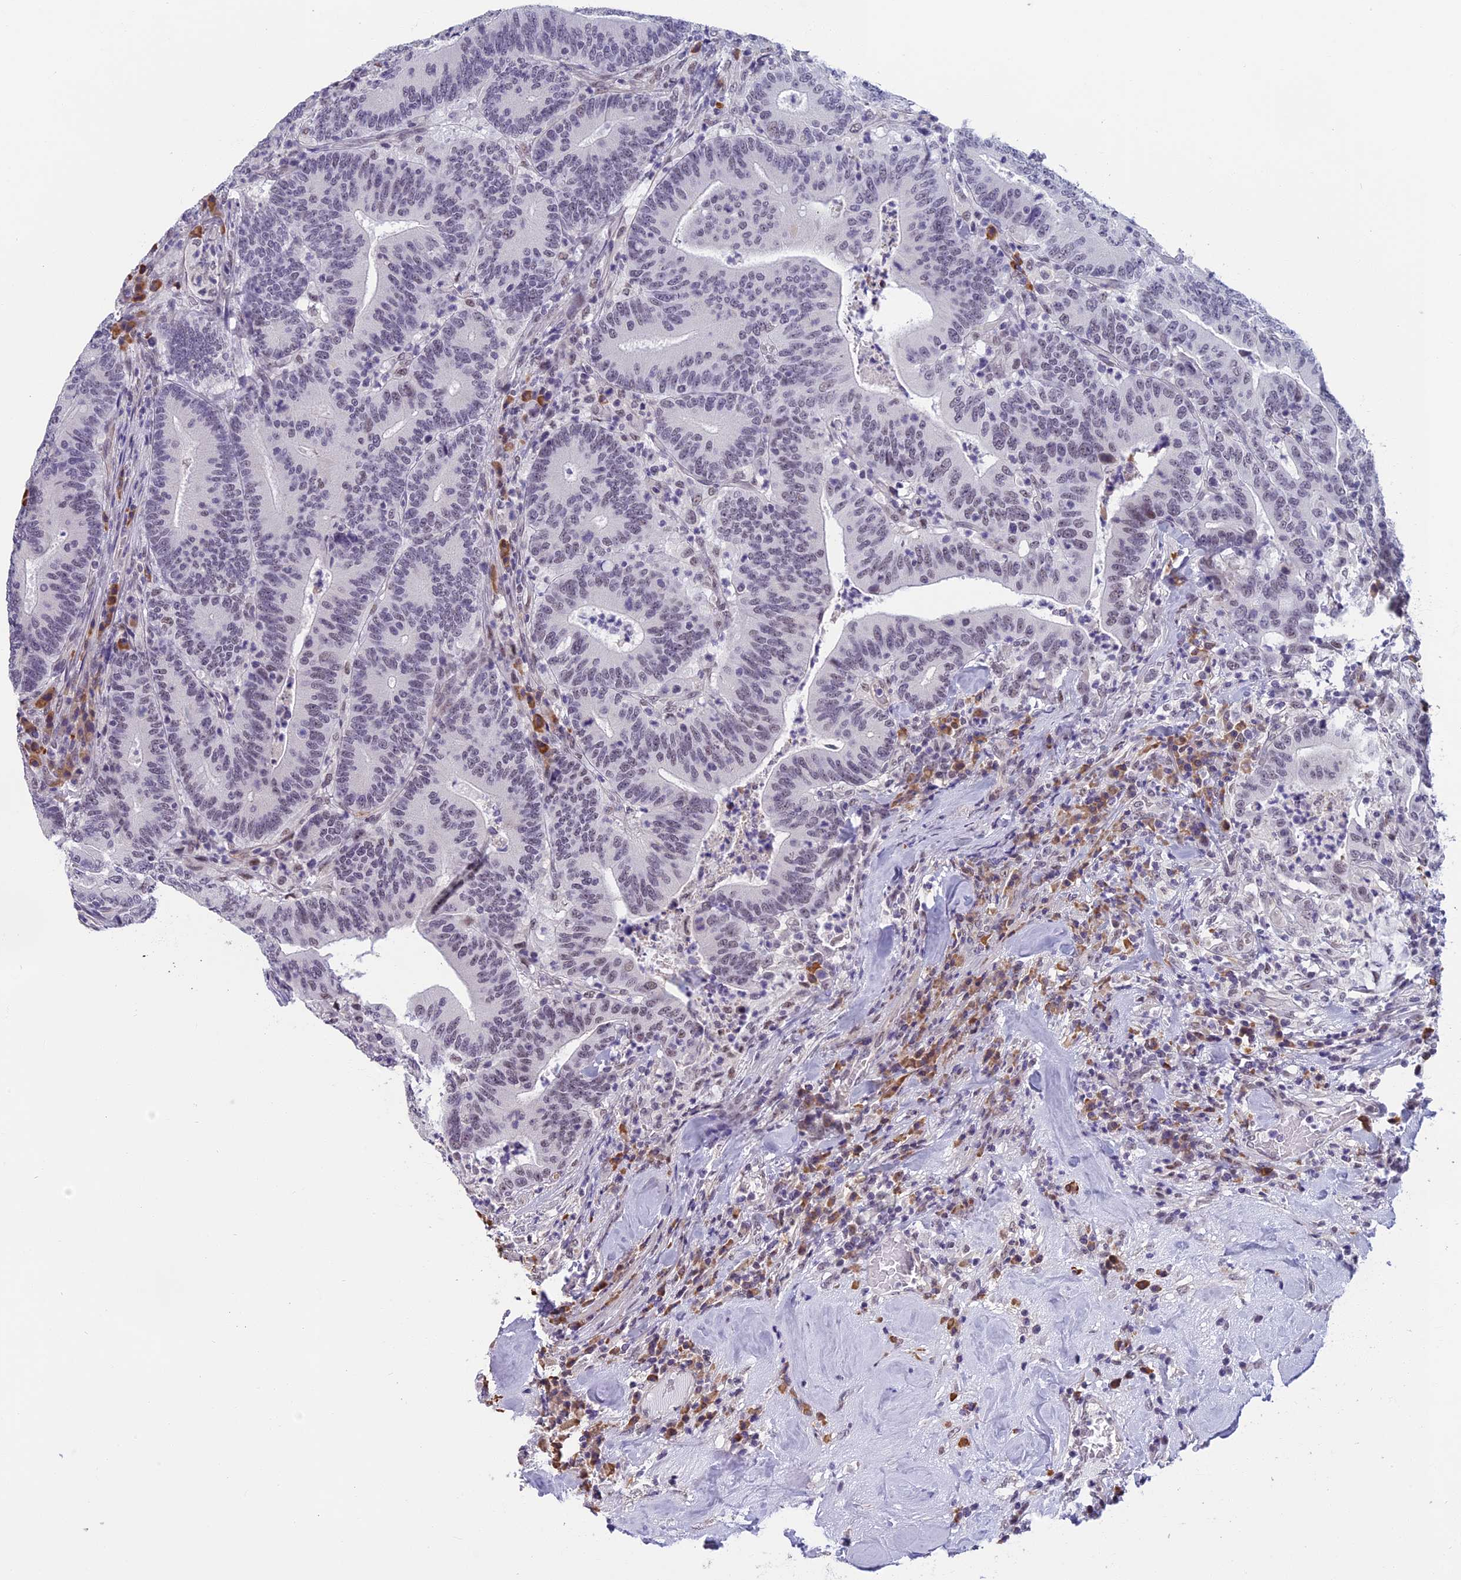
{"staining": {"intensity": "negative", "quantity": "none", "location": "none"}, "tissue": "colorectal cancer", "cell_type": "Tumor cells", "image_type": "cancer", "snomed": [{"axis": "morphology", "description": "Adenocarcinoma, NOS"}, {"axis": "topography", "description": "Colon"}], "caption": "Colorectal adenocarcinoma was stained to show a protein in brown. There is no significant staining in tumor cells. Nuclei are stained in blue.", "gene": "MORF4L1", "patient": {"sex": "female", "age": 66}}